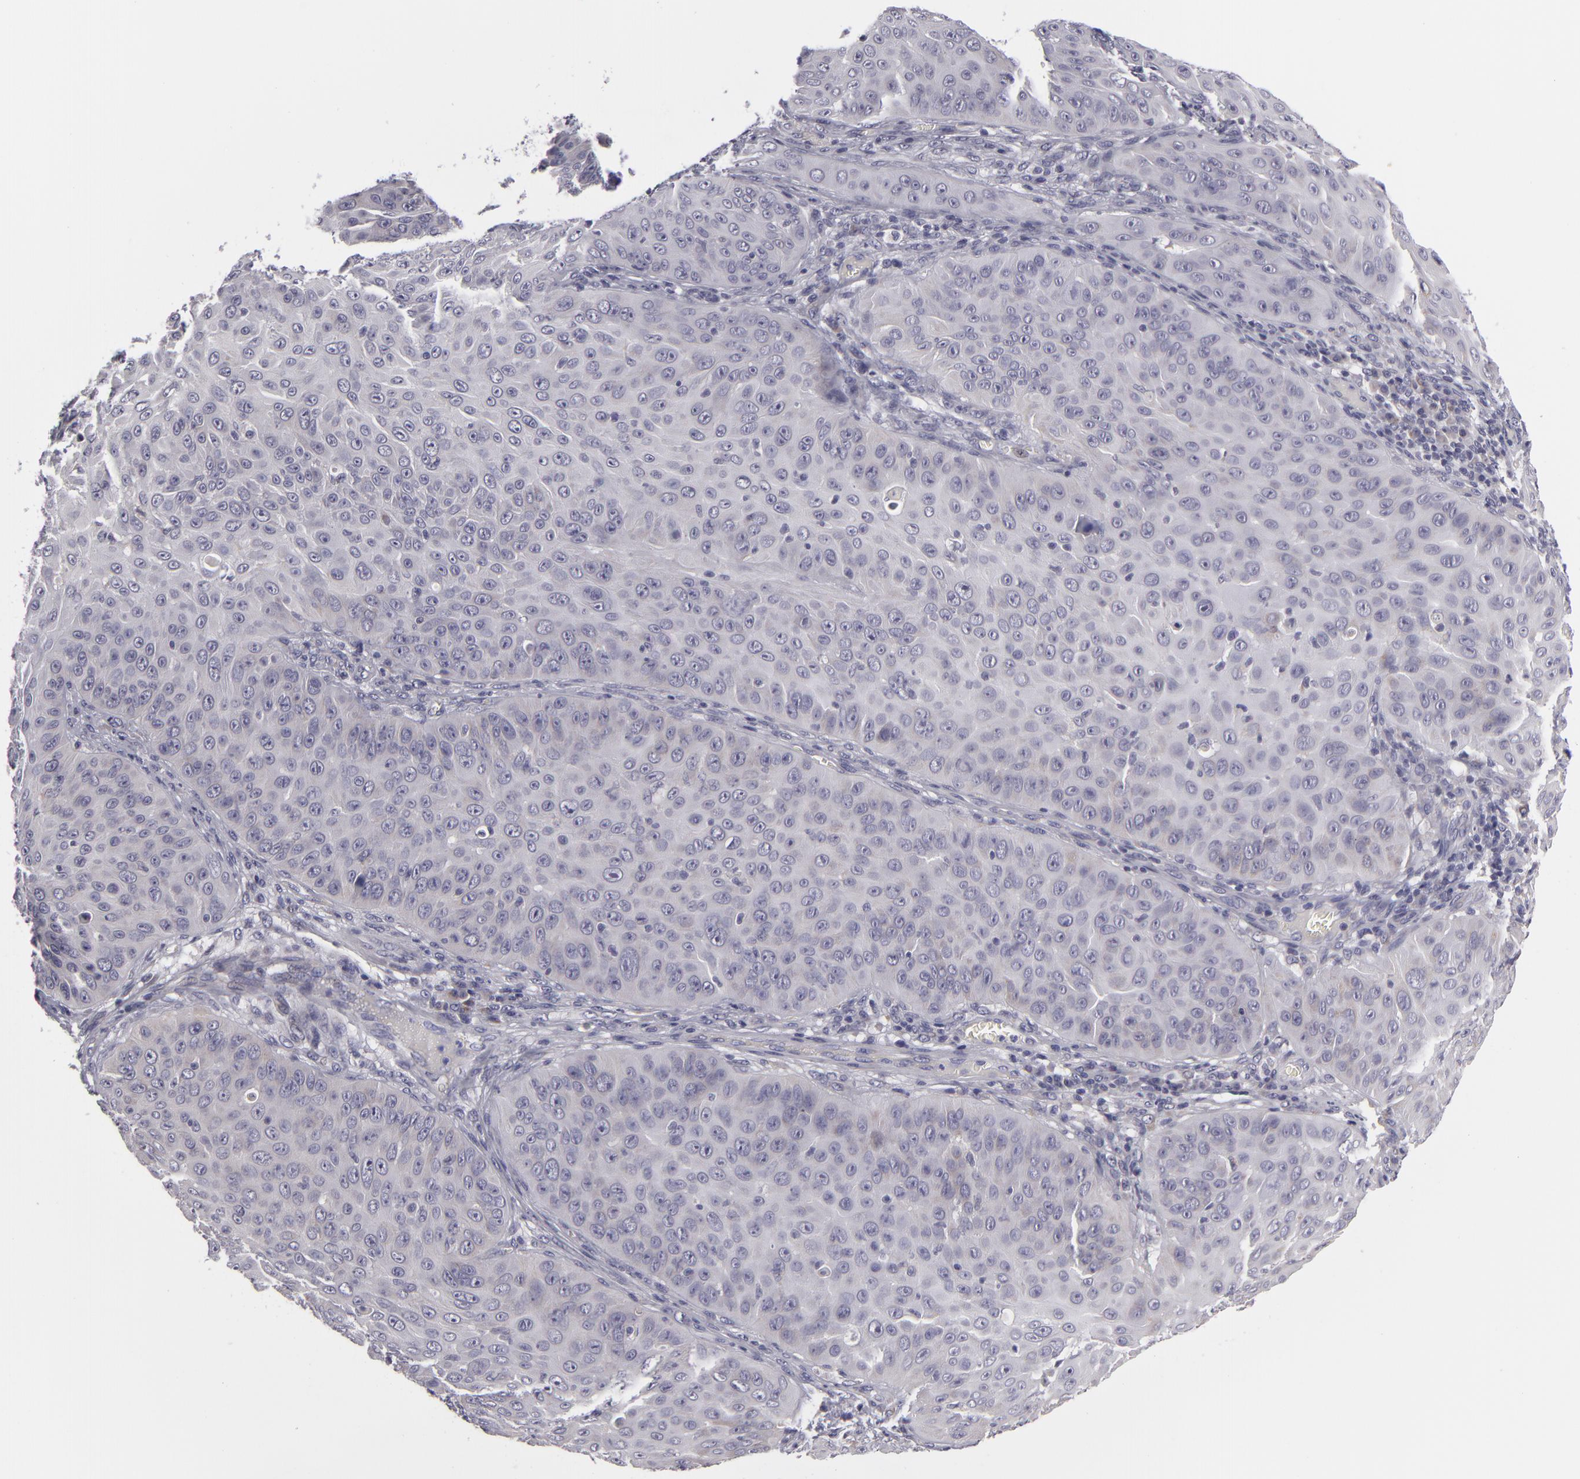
{"staining": {"intensity": "weak", "quantity": "<25%", "location": "cytoplasmic/membranous"}, "tissue": "skin cancer", "cell_type": "Tumor cells", "image_type": "cancer", "snomed": [{"axis": "morphology", "description": "Squamous cell carcinoma, NOS"}, {"axis": "topography", "description": "Skin"}], "caption": "This is an IHC histopathology image of human skin squamous cell carcinoma. There is no expression in tumor cells.", "gene": "ATP2B3", "patient": {"sex": "male", "age": 82}}